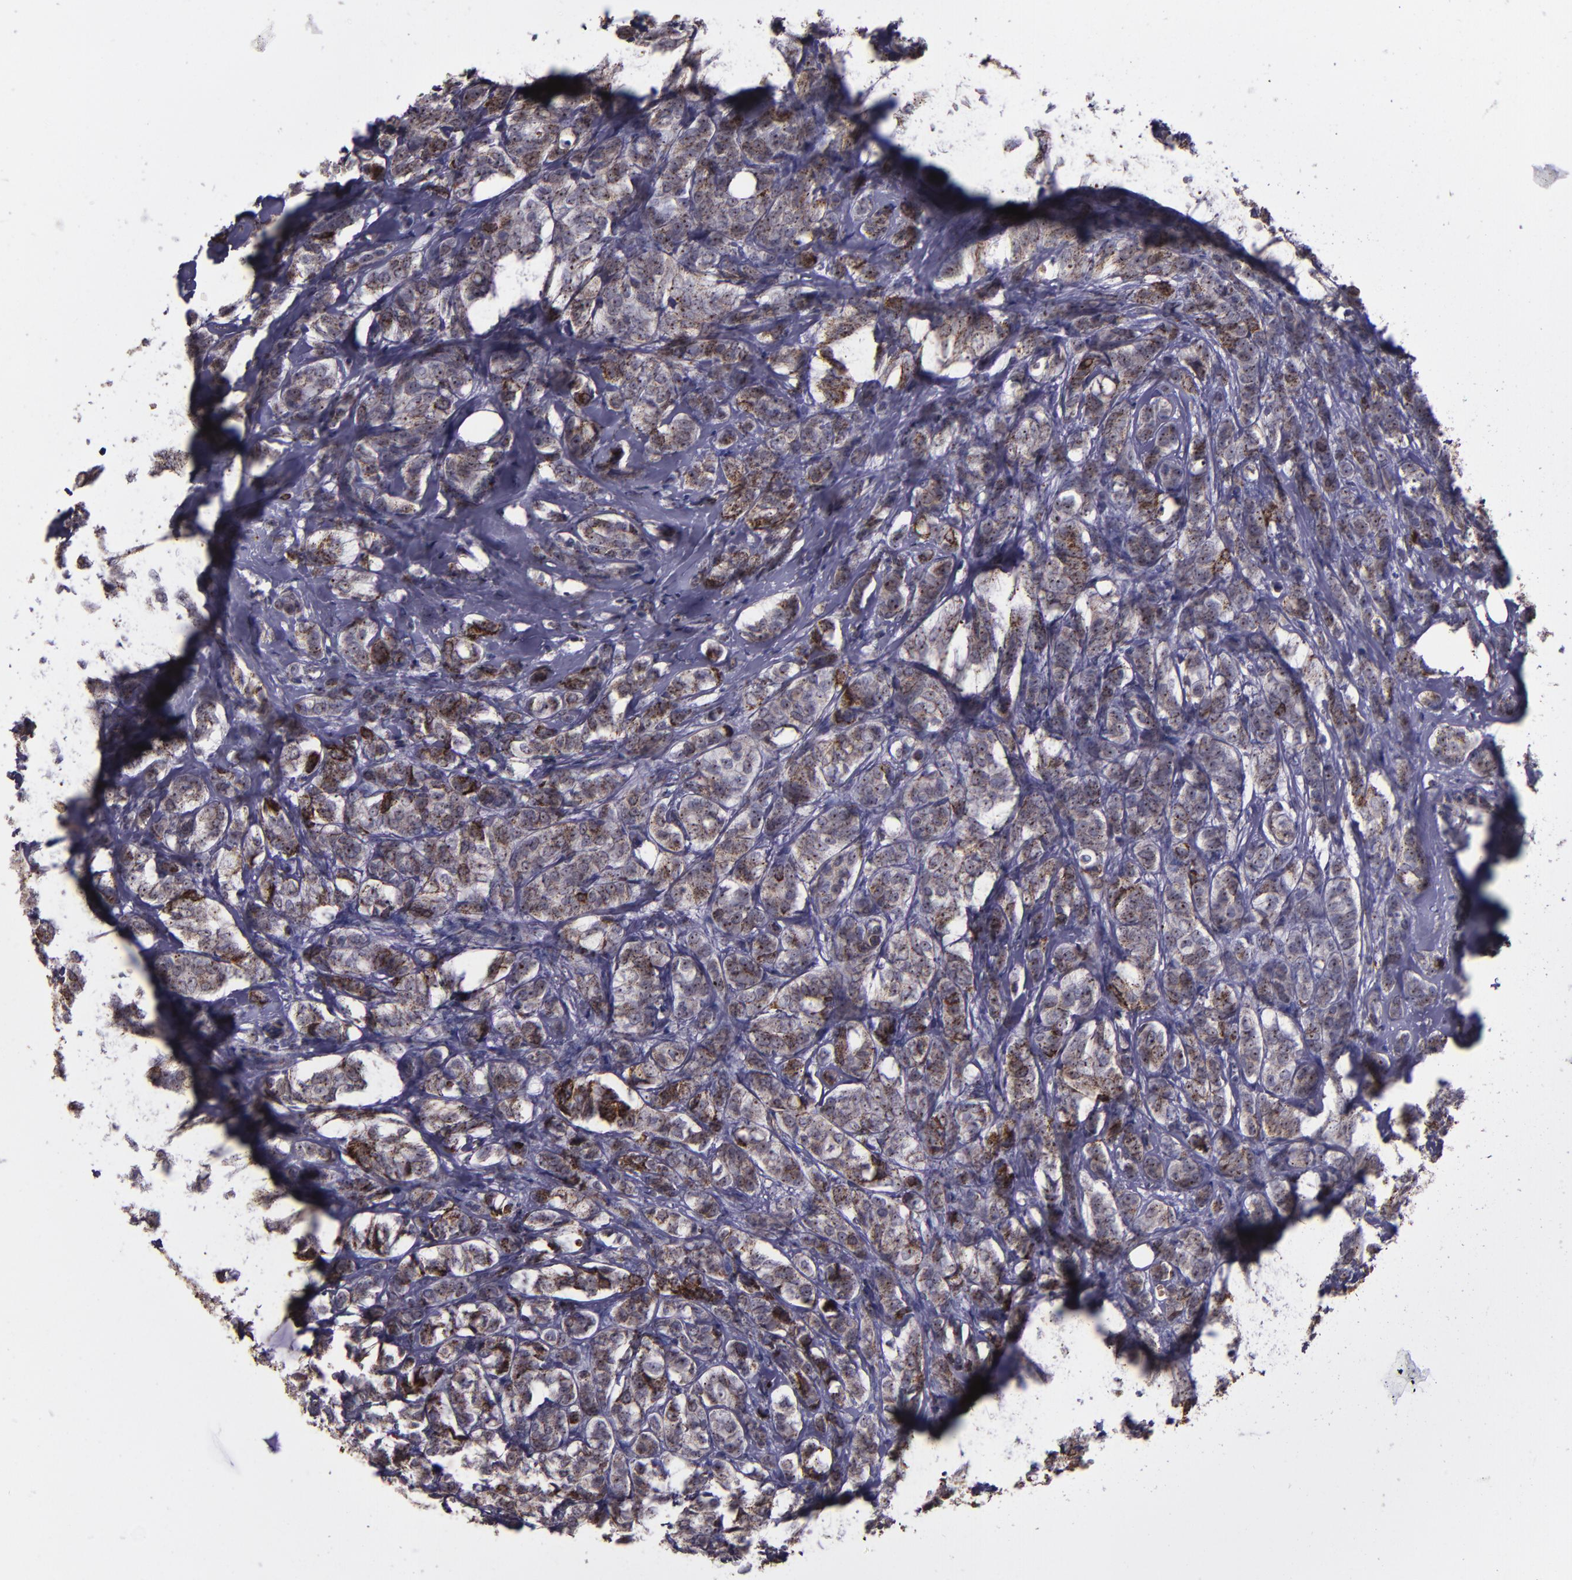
{"staining": {"intensity": "moderate", "quantity": "25%-75%", "location": "cytoplasmic/membranous"}, "tissue": "breast cancer", "cell_type": "Tumor cells", "image_type": "cancer", "snomed": [{"axis": "morphology", "description": "Lobular carcinoma"}, {"axis": "topography", "description": "Breast"}], "caption": "Immunohistochemistry (IHC) of breast cancer displays medium levels of moderate cytoplasmic/membranous staining in about 25%-75% of tumor cells. The protein is stained brown, and the nuclei are stained in blue (DAB (3,3'-diaminobenzidine) IHC with brightfield microscopy, high magnification).", "gene": "LONP1", "patient": {"sex": "female", "age": 60}}